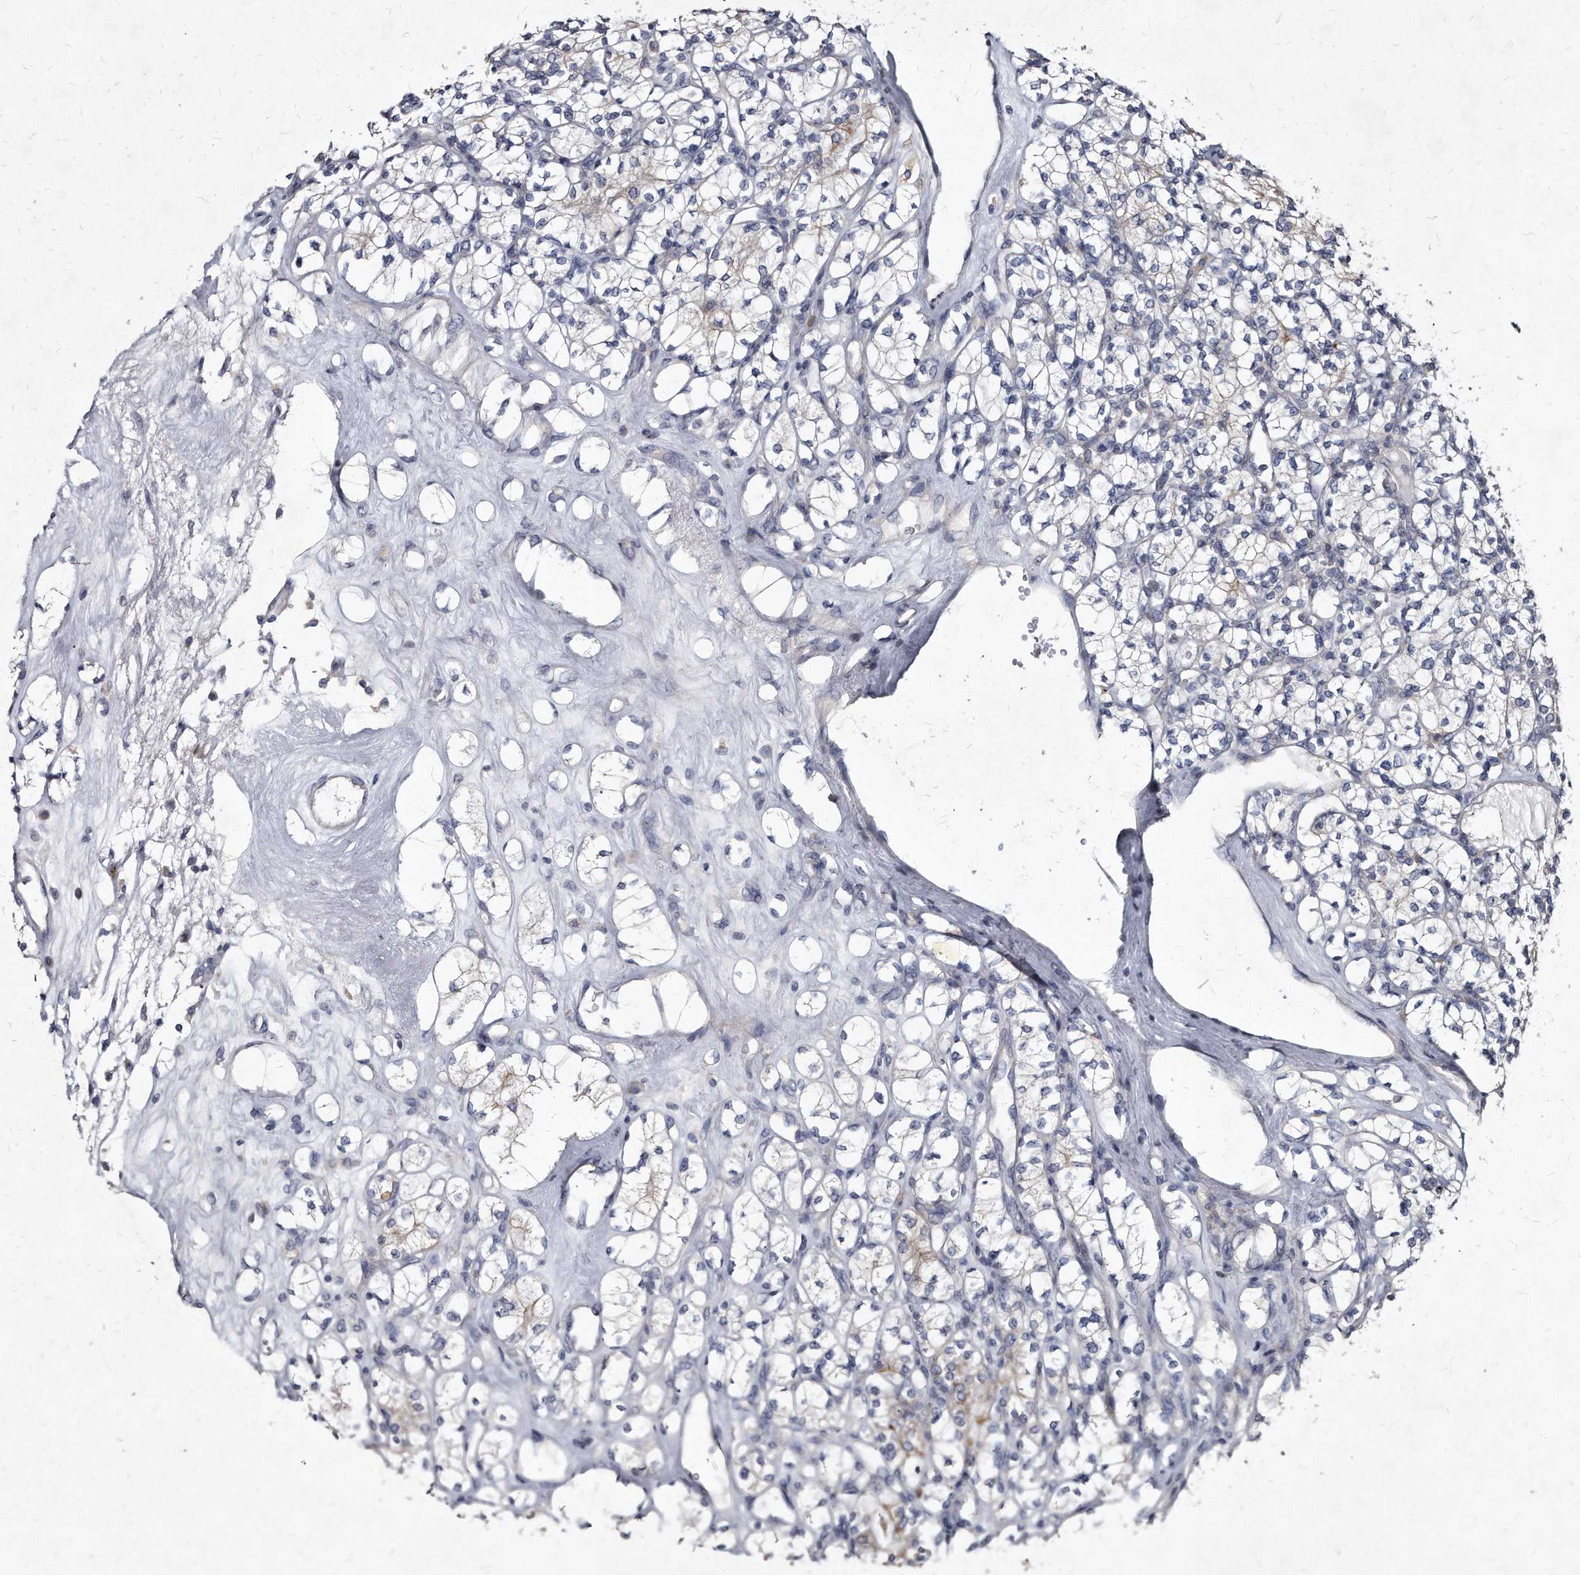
{"staining": {"intensity": "weak", "quantity": "<25%", "location": "cytoplasmic/membranous"}, "tissue": "renal cancer", "cell_type": "Tumor cells", "image_type": "cancer", "snomed": [{"axis": "morphology", "description": "Adenocarcinoma, NOS"}, {"axis": "topography", "description": "Kidney"}], "caption": "Tumor cells show no significant protein positivity in renal cancer (adenocarcinoma).", "gene": "KLHDC3", "patient": {"sex": "male", "age": 77}}